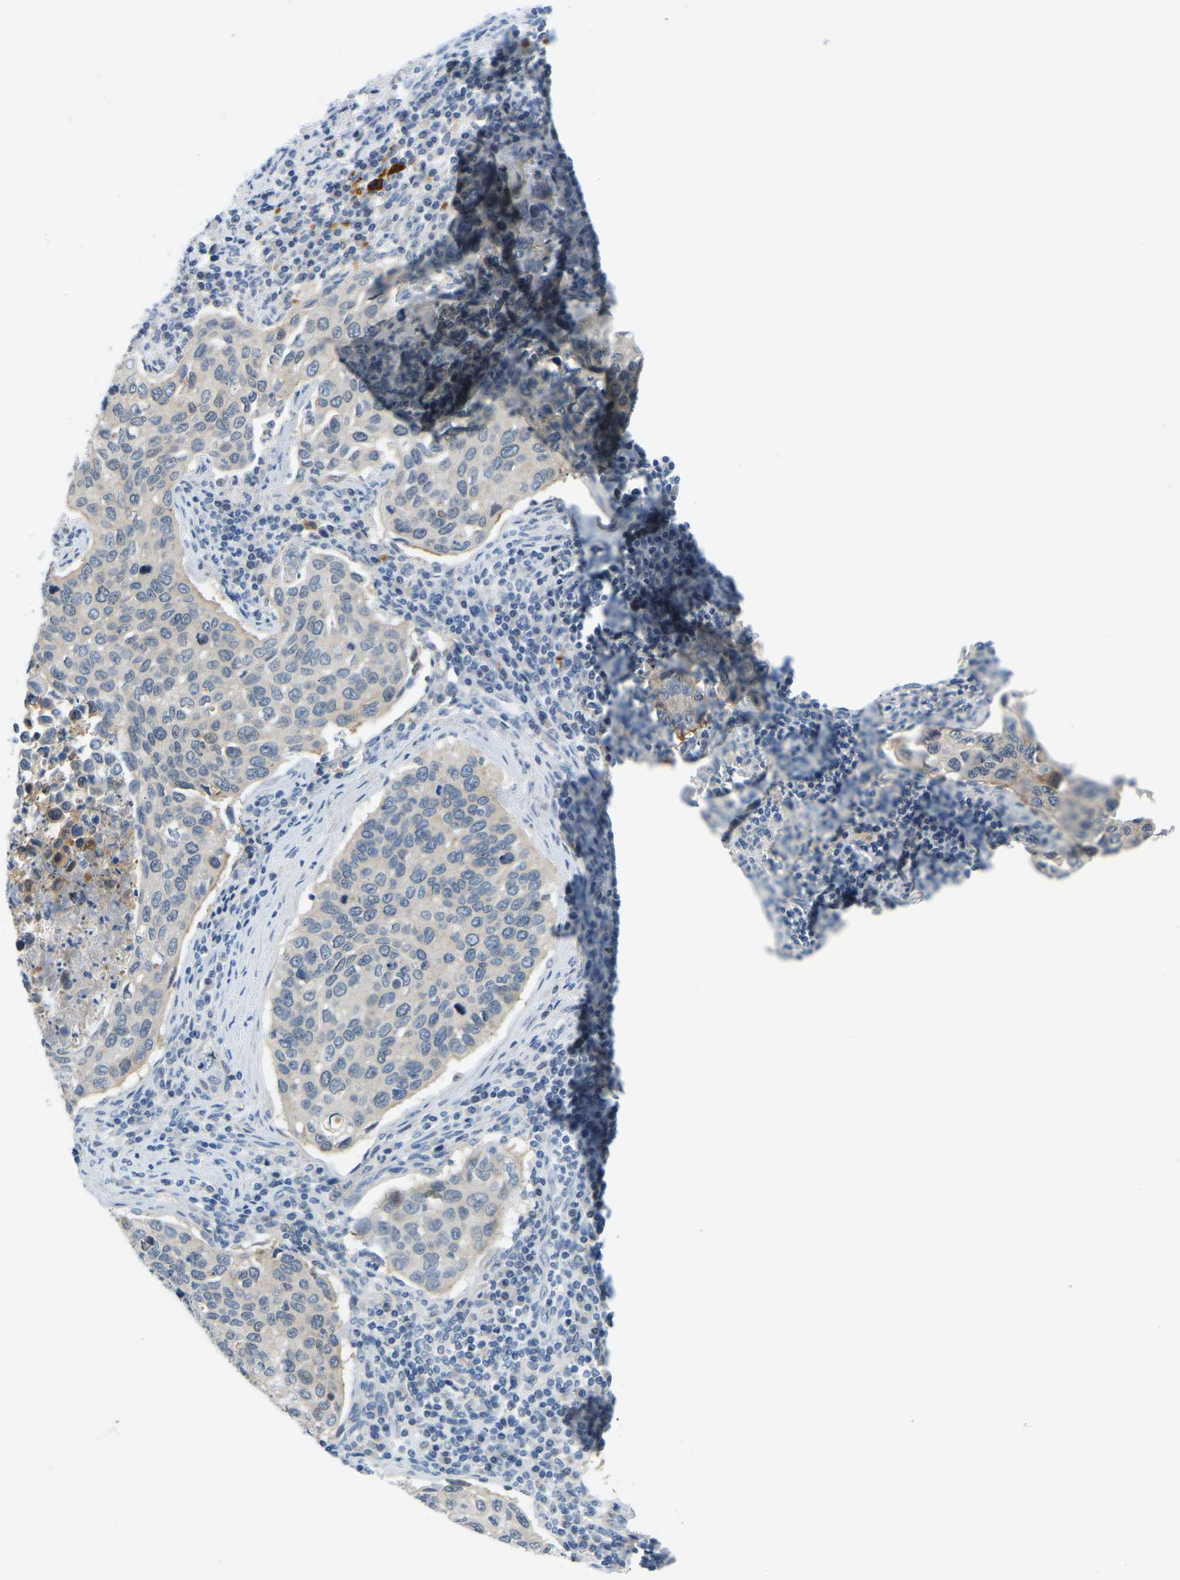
{"staining": {"intensity": "negative", "quantity": "none", "location": "none"}, "tissue": "cervical cancer", "cell_type": "Tumor cells", "image_type": "cancer", "snomed": [{"axis": "morphology", "description": "Squamous cell carcinoma, NOS"}, {"axis": "topography", "description": "Cervix"}], "caption": "Tumor cells are negative for protein expression in human cervical cancer (squamous cell carcinoma).", "gene": "NME8", "patient": {"sex": "female", "age": 53}}